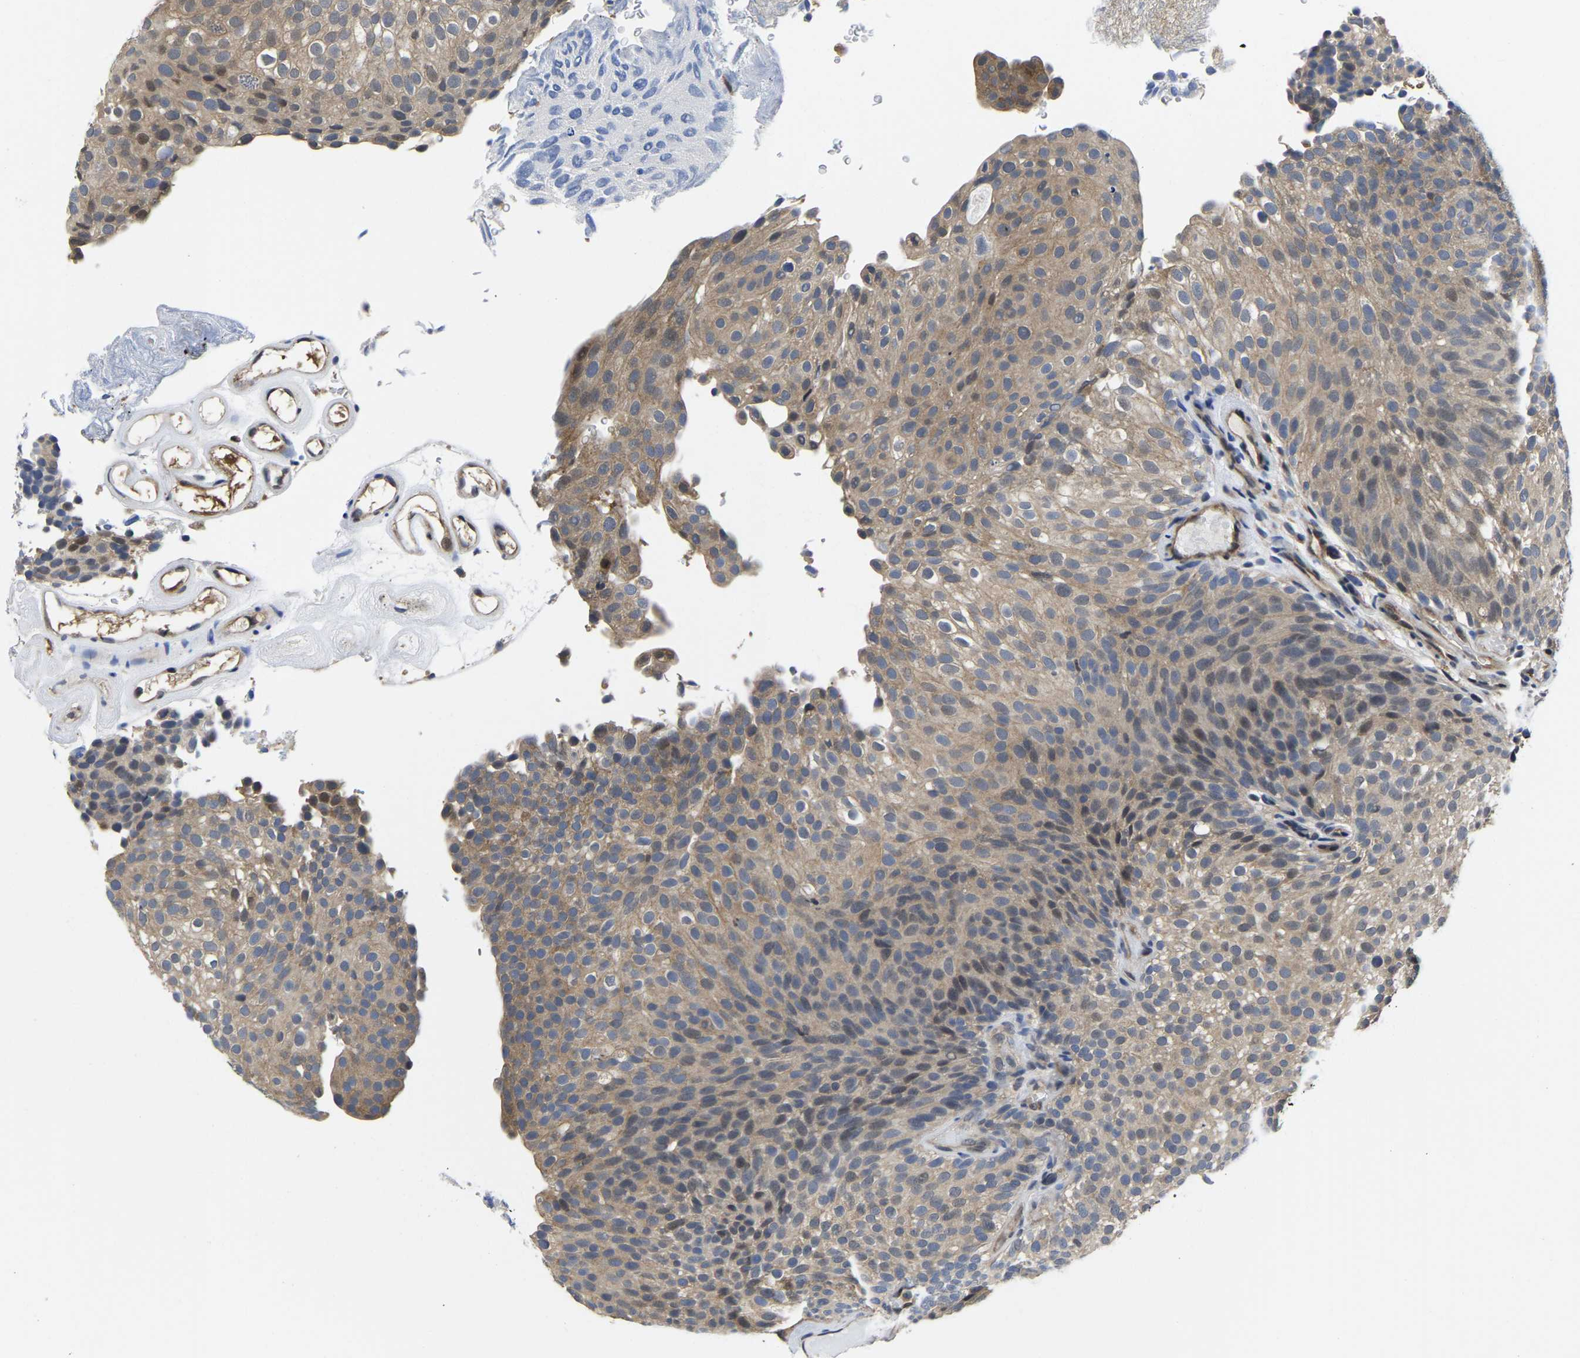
{"staining": {"intensity": "weak", "quantity": ">75%", "location": "cytoplasmic/membranous,nuclear"}, "tissue": "urothelial cancer", "cell_type": "Tumor cells", "image_type": "cancer", "snomed": [{"axis": "morphology", "description": "Urothelial carcinoma, Low grade"}, {"axis": "topography", "description": "Urinary bladder"}], "caption": "Immunohistochemical staining of urothelial cancer displays low levels of weak cytoplasmic/membranous and nuclear protein staining in about >75% of tumor cells.", "gene": "MCOLN2", "patient": {"sex": "male", "age": 78}}